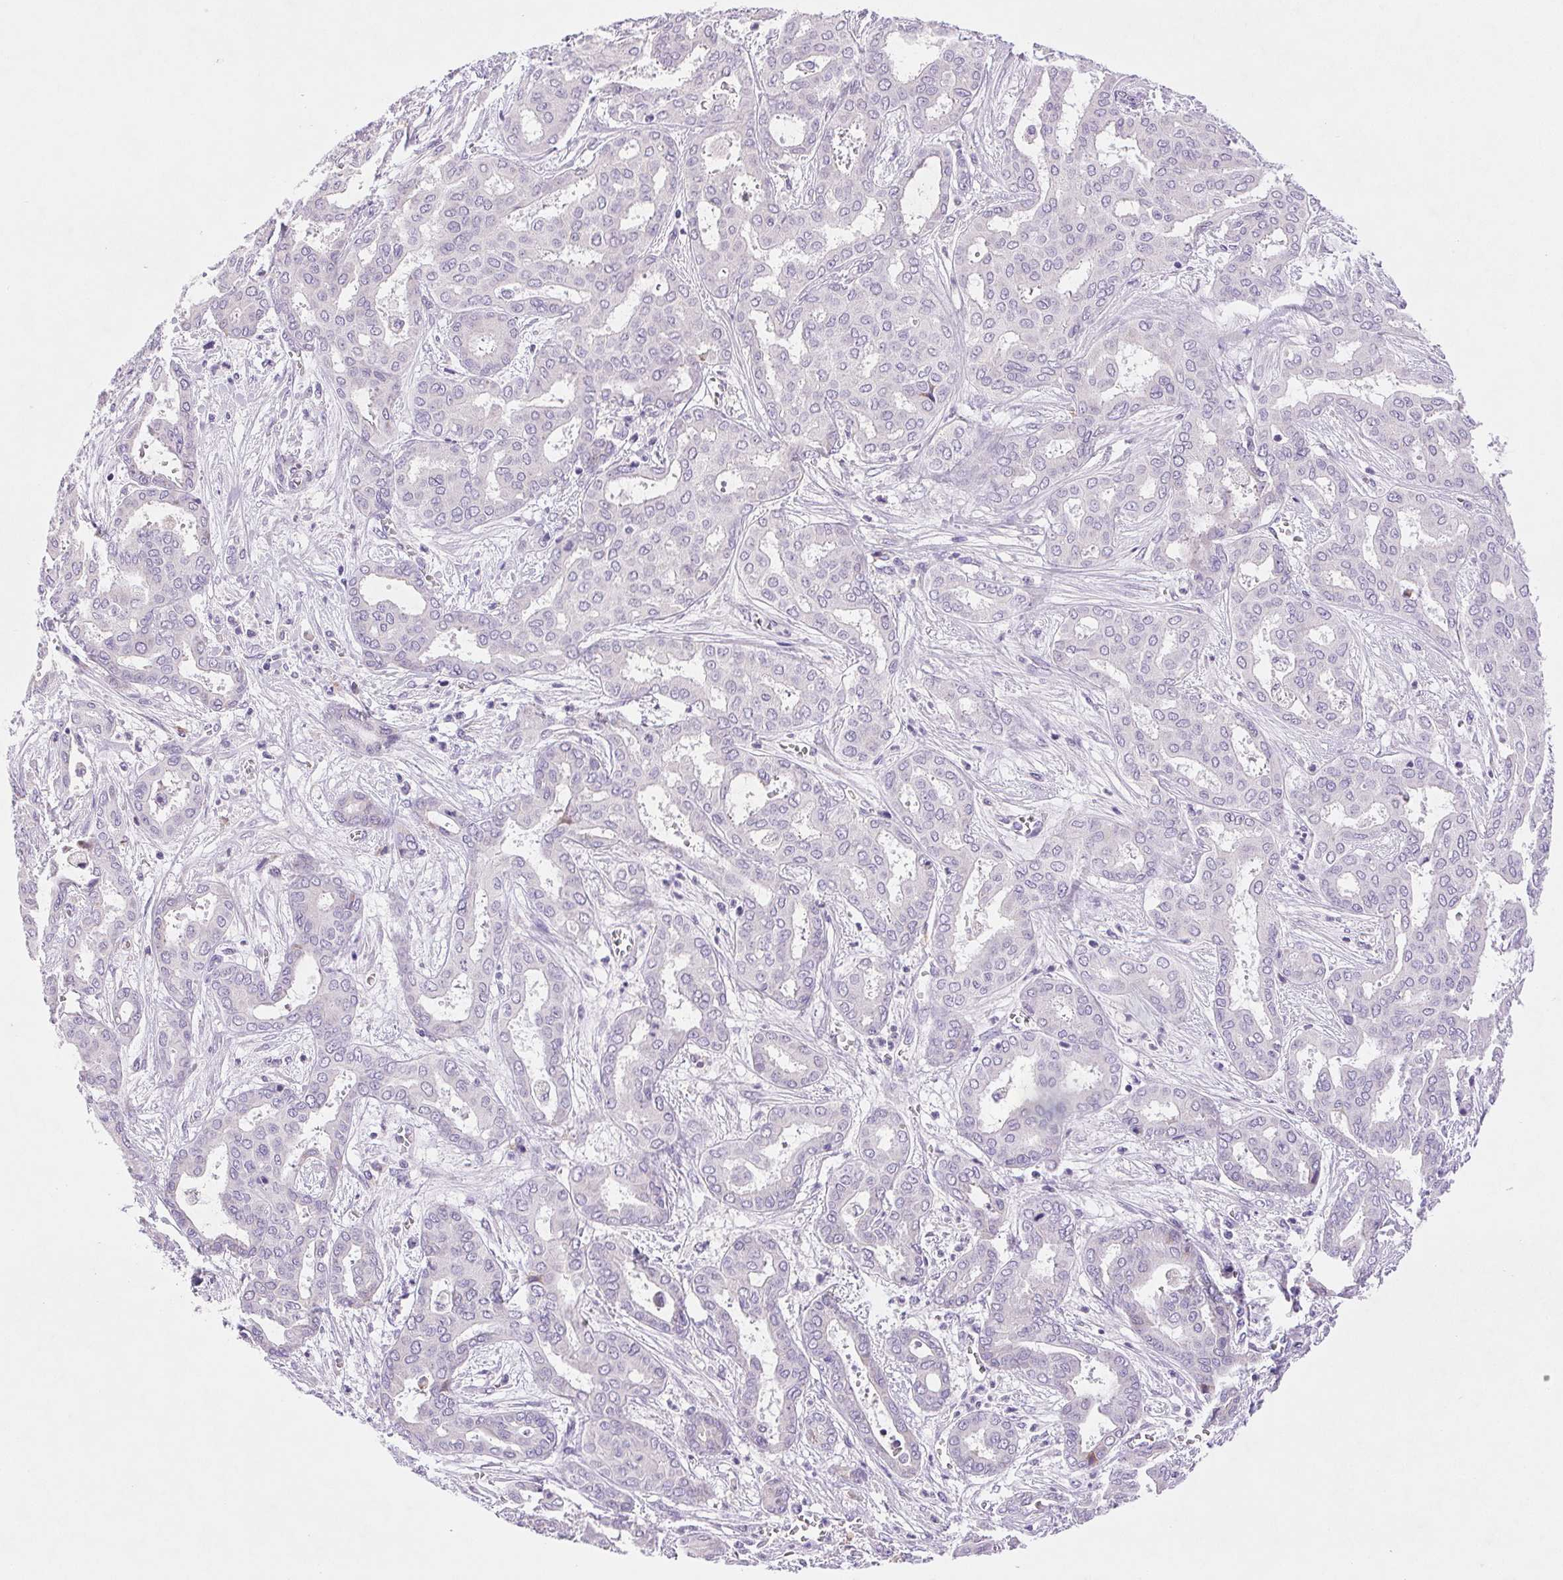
{"staining": {"intensity": "negative", "quantity": "none", "location": "none"}, "tissue": "liver cancer", "cell_type": "Tumor cells", "image_type": "cancer", "snomed": [{"axis": "morphology", "description": "Cholangiocarcinoma"}, {"axis": "topography", "description": "Liver"}], "caption": "Photomicrograph shows no protein staining in tumor cells of liver cancer tissue. (DAB immunohistochemistry (IHC), high magnification).", "gene": "ARHGAP11B", "patient": {"sex": "female", "age": 64}}